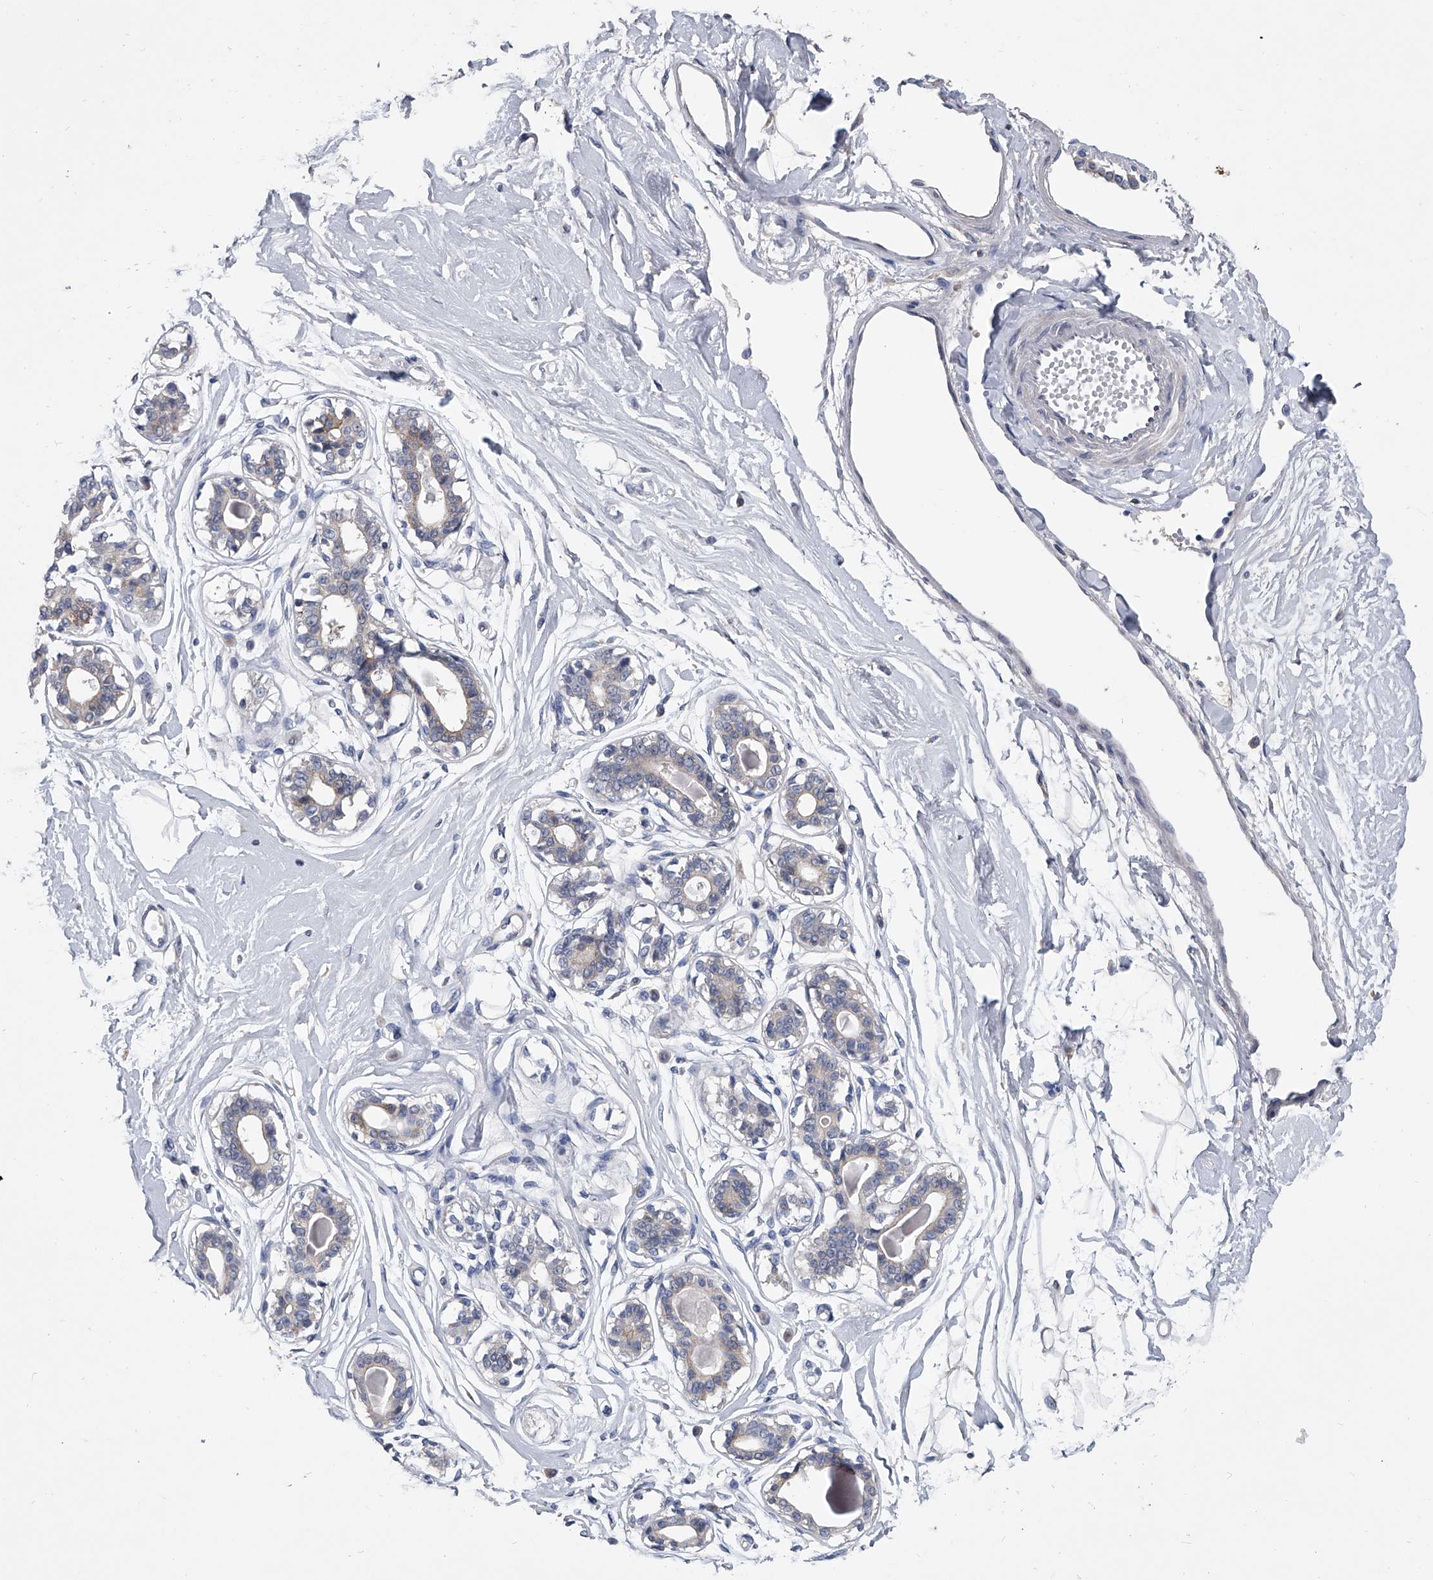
{"staining": {"intensity": "negative", "quantity": "none", "location": "none"}, "tissue": "breast", "cell_type": "Adipocytes", "image_type": "normal", "snomed": [{"axis": "morphology", "description": "Normal tissue, NOS"}, {"axis": "topography", "description": "Breast"}], "caption": "Human breast stained for a protein using IHC shows no staining in adipocytes.", "gene": "SPP1", "patient": {"sex": "female", "age": 45}}